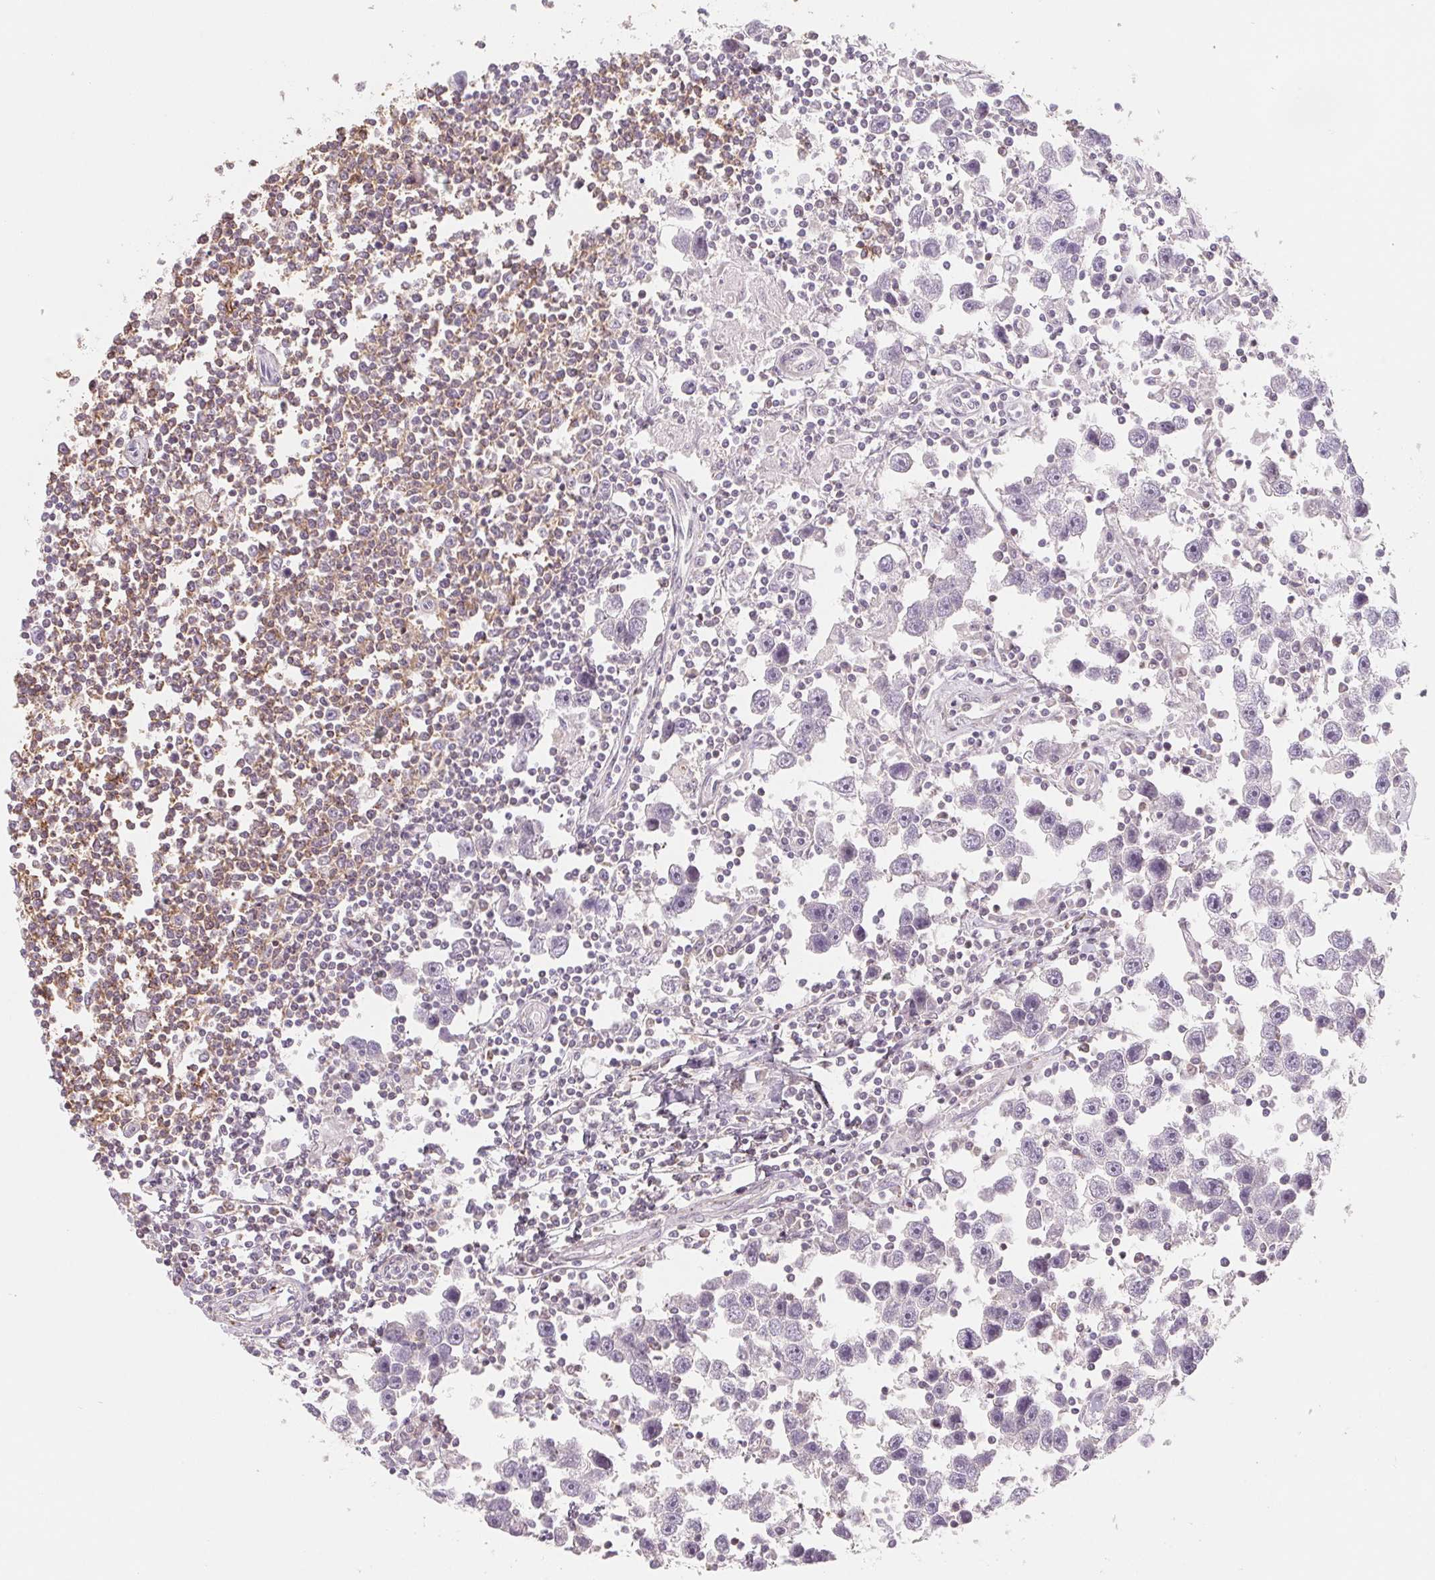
{"staining": {"intensity": "negative", "quantity": "none", "location": "none"}, "tissue": "testis cancer", "cell_type": "Tumor cells", "image_type": "cancer", "snomed": [{"axis": "morphology", "description": "Seminoma, NOS"}, {"axis": "topography", "description": "Testis"}], "caption": "This is an immunohistochemistry (IHC) image of testis cancer. There is no positivity in tumor cells.", "gene": "VTCN1", "patient": {"sex": "male", "age": 30}}